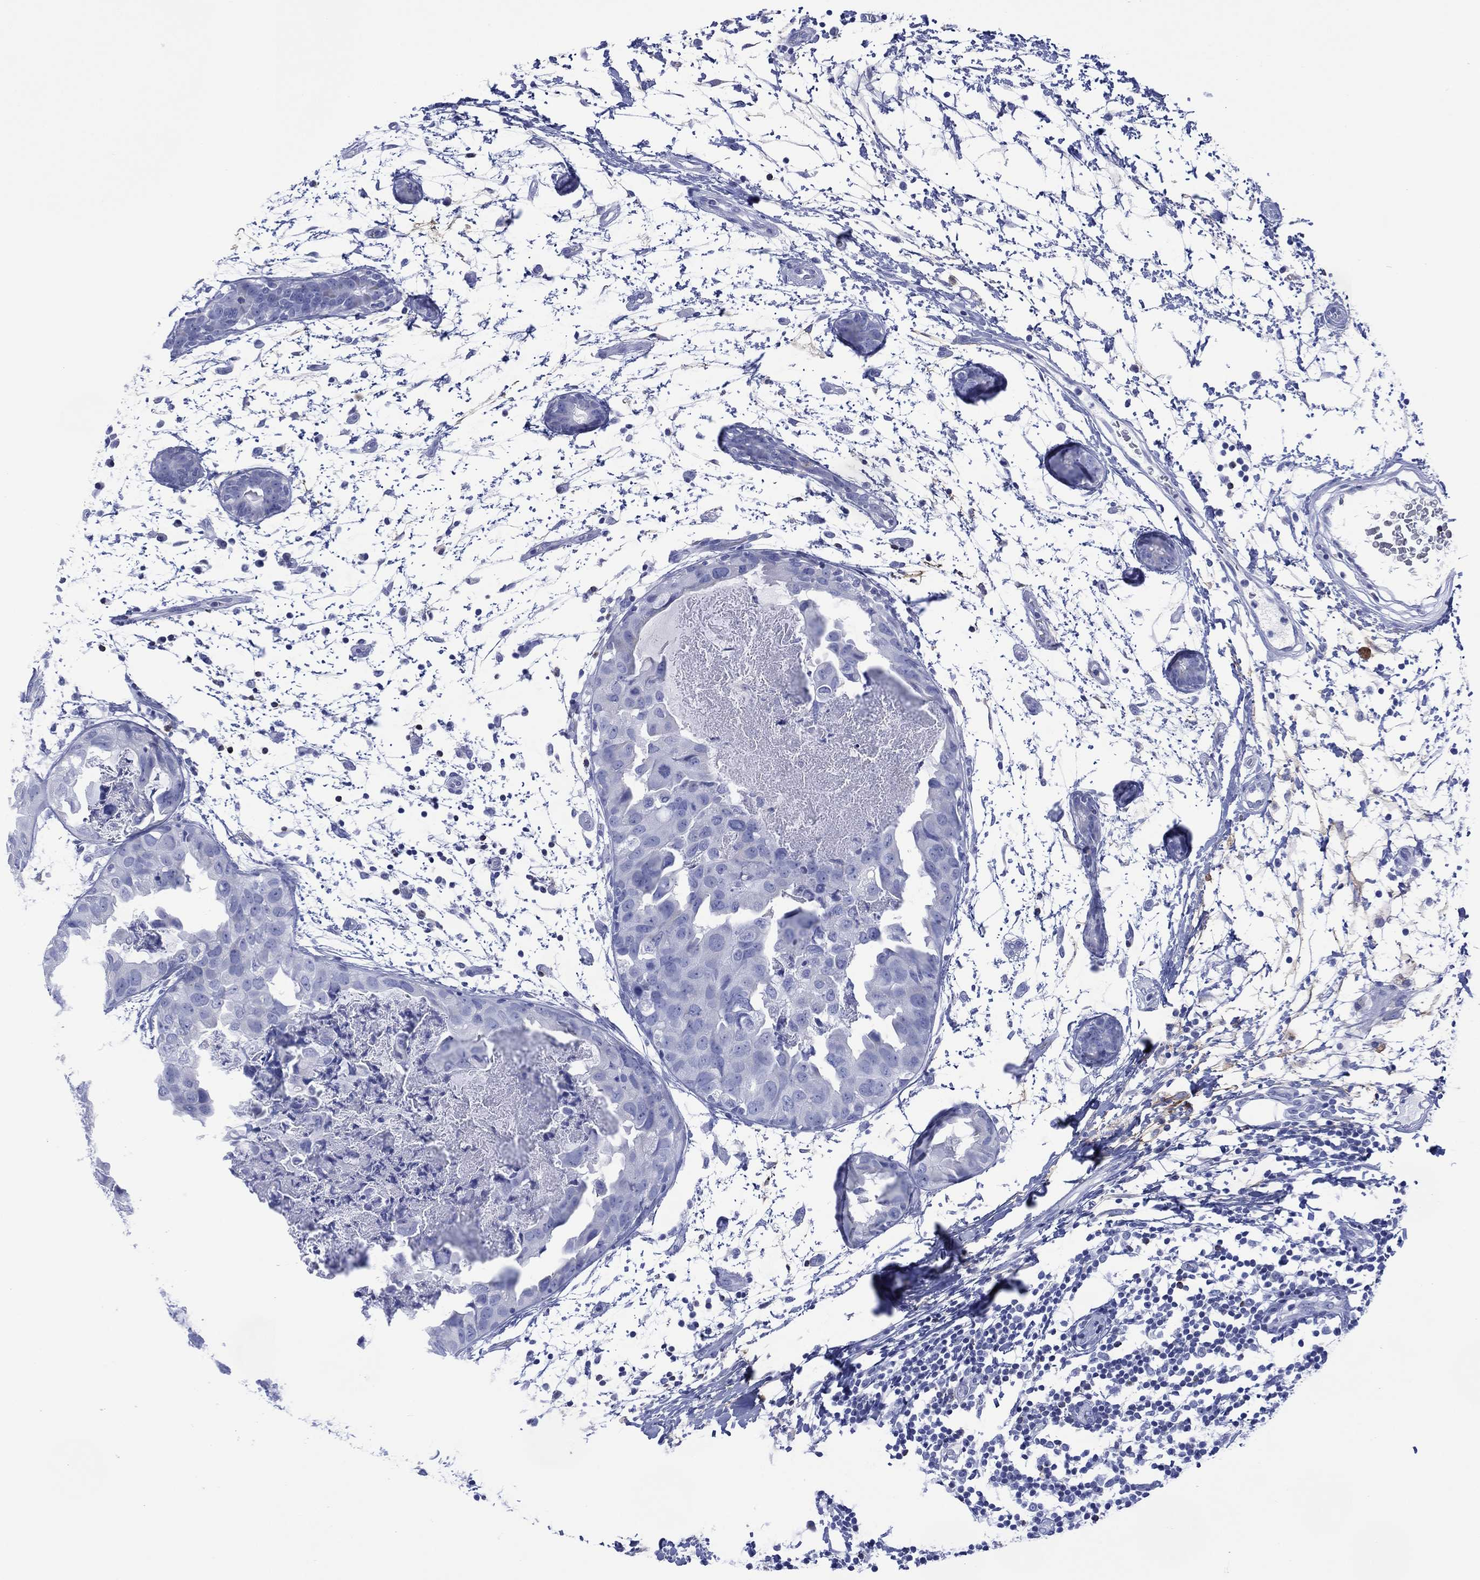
{"staining": {"intensity": "negative", "quantity": "none", "location": "none"}, "tissue": "breast cancer", "cell_type": "Tumor cells", "image_type": "cancer", "snomed": [{"axis": "morphology", "description": "Normal tissue, NOS"}, {"axis": "morphology", "description": "Duct carcinoma"}, {"axis": "topography", "description": "Breast"}], "caption": "Breast cancer (intraductal carcinoma) stained for a protein using immunohistochemistry (IHC) demonstrates no positivity tumor cells.", "gene": "DPP4", "patient": {"sex": "female", "age": 40}}